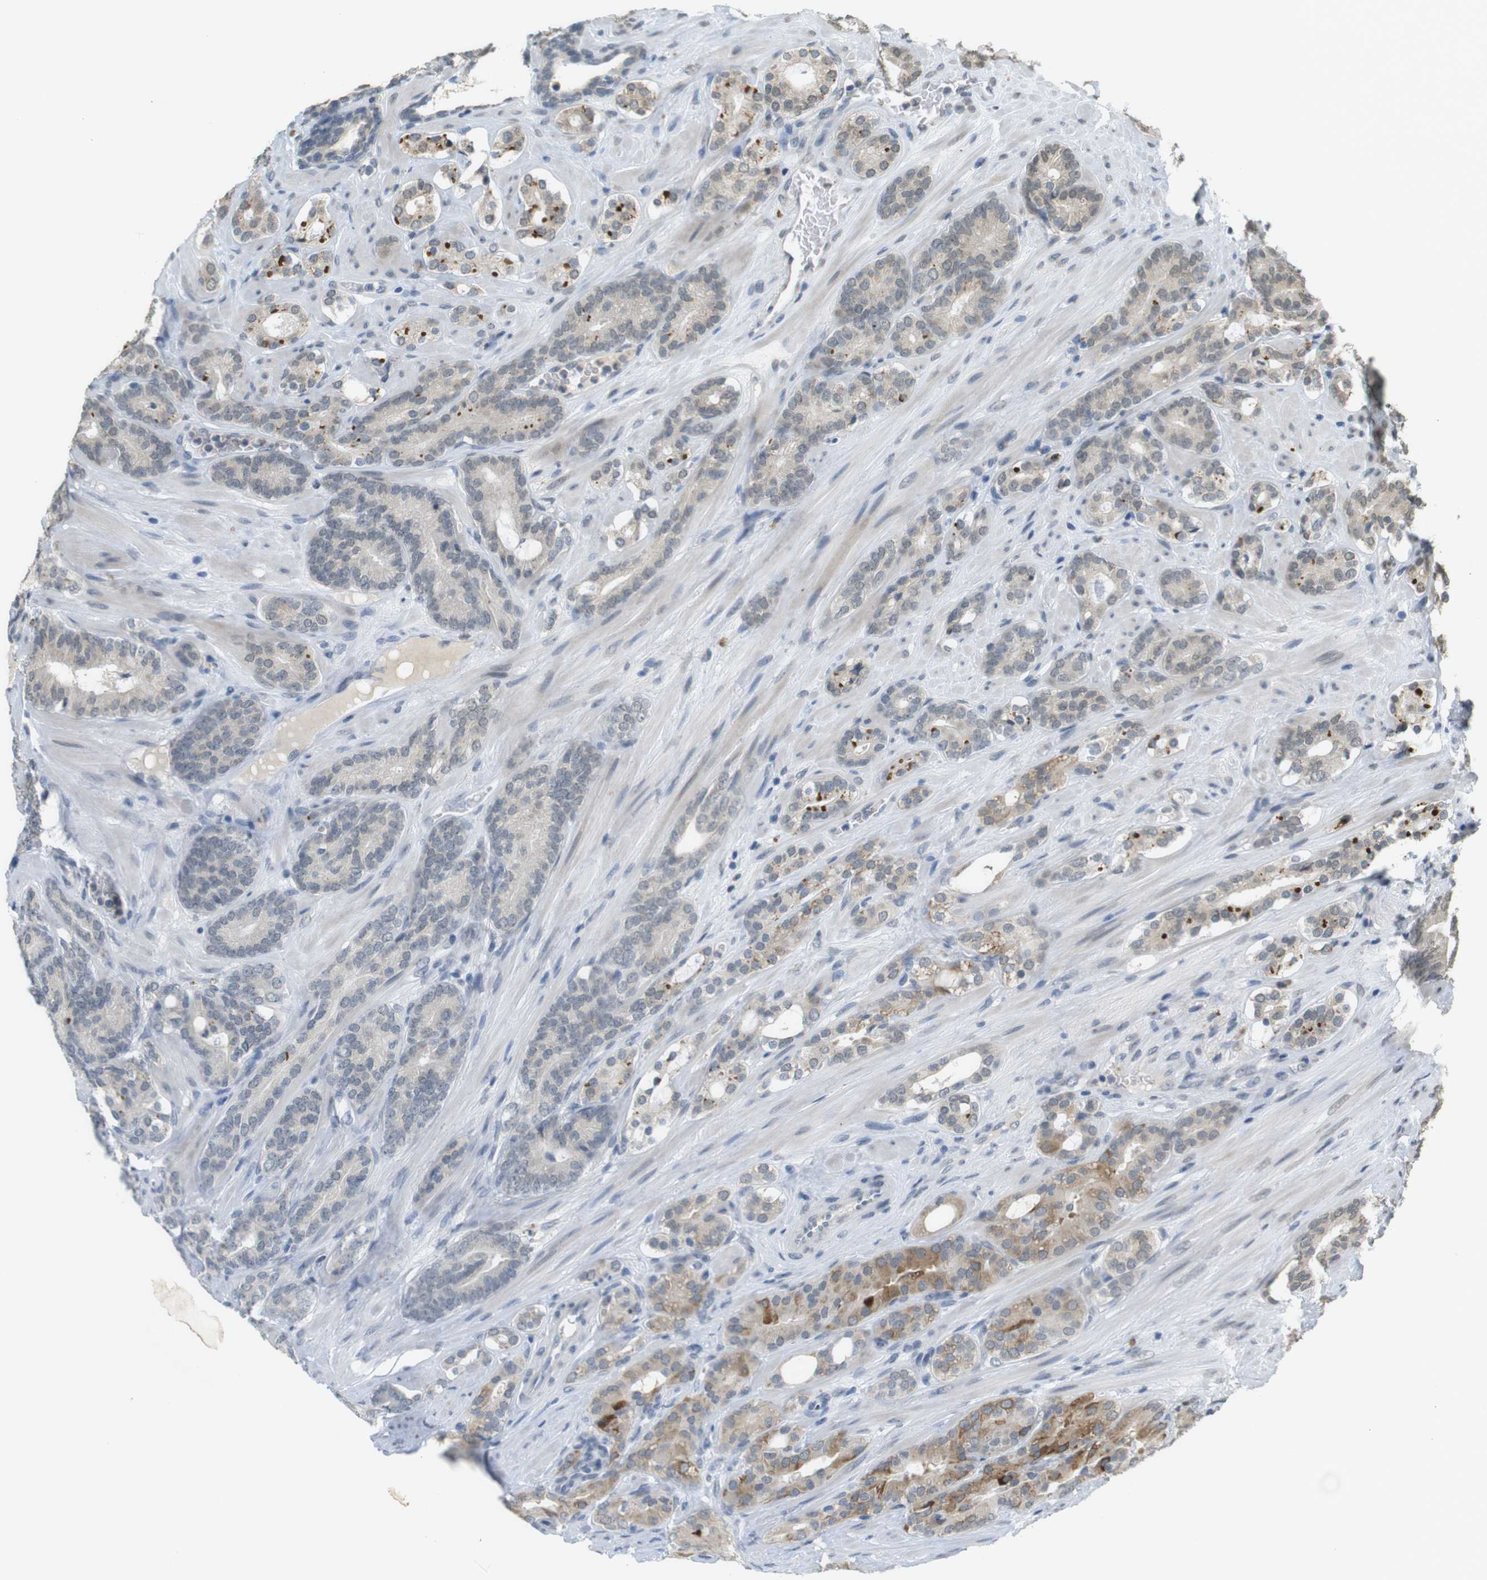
{"staining": {"intensity": "moderate", "quantity": "<25%", "location": "cytoplasmic/membranous"}, "tissue": "prostate cancer", "cell_type": "Tumor cells", "image_type": "cancer", "snomed": [{"axis": "morphology", "description": "Adenocarcinoma, Low grade"}, {"axis": "topography", "description": "Prostate"}], "caption": "DAB immunohistochemical staining of human low-grade adenocarcinoma (prostate) demonstrates moderate cytoplasmic/membranous protein staining in about <25% of tumor cells.", "gene": "FZD10", "patient": {"sex": "male", "age": 63}}